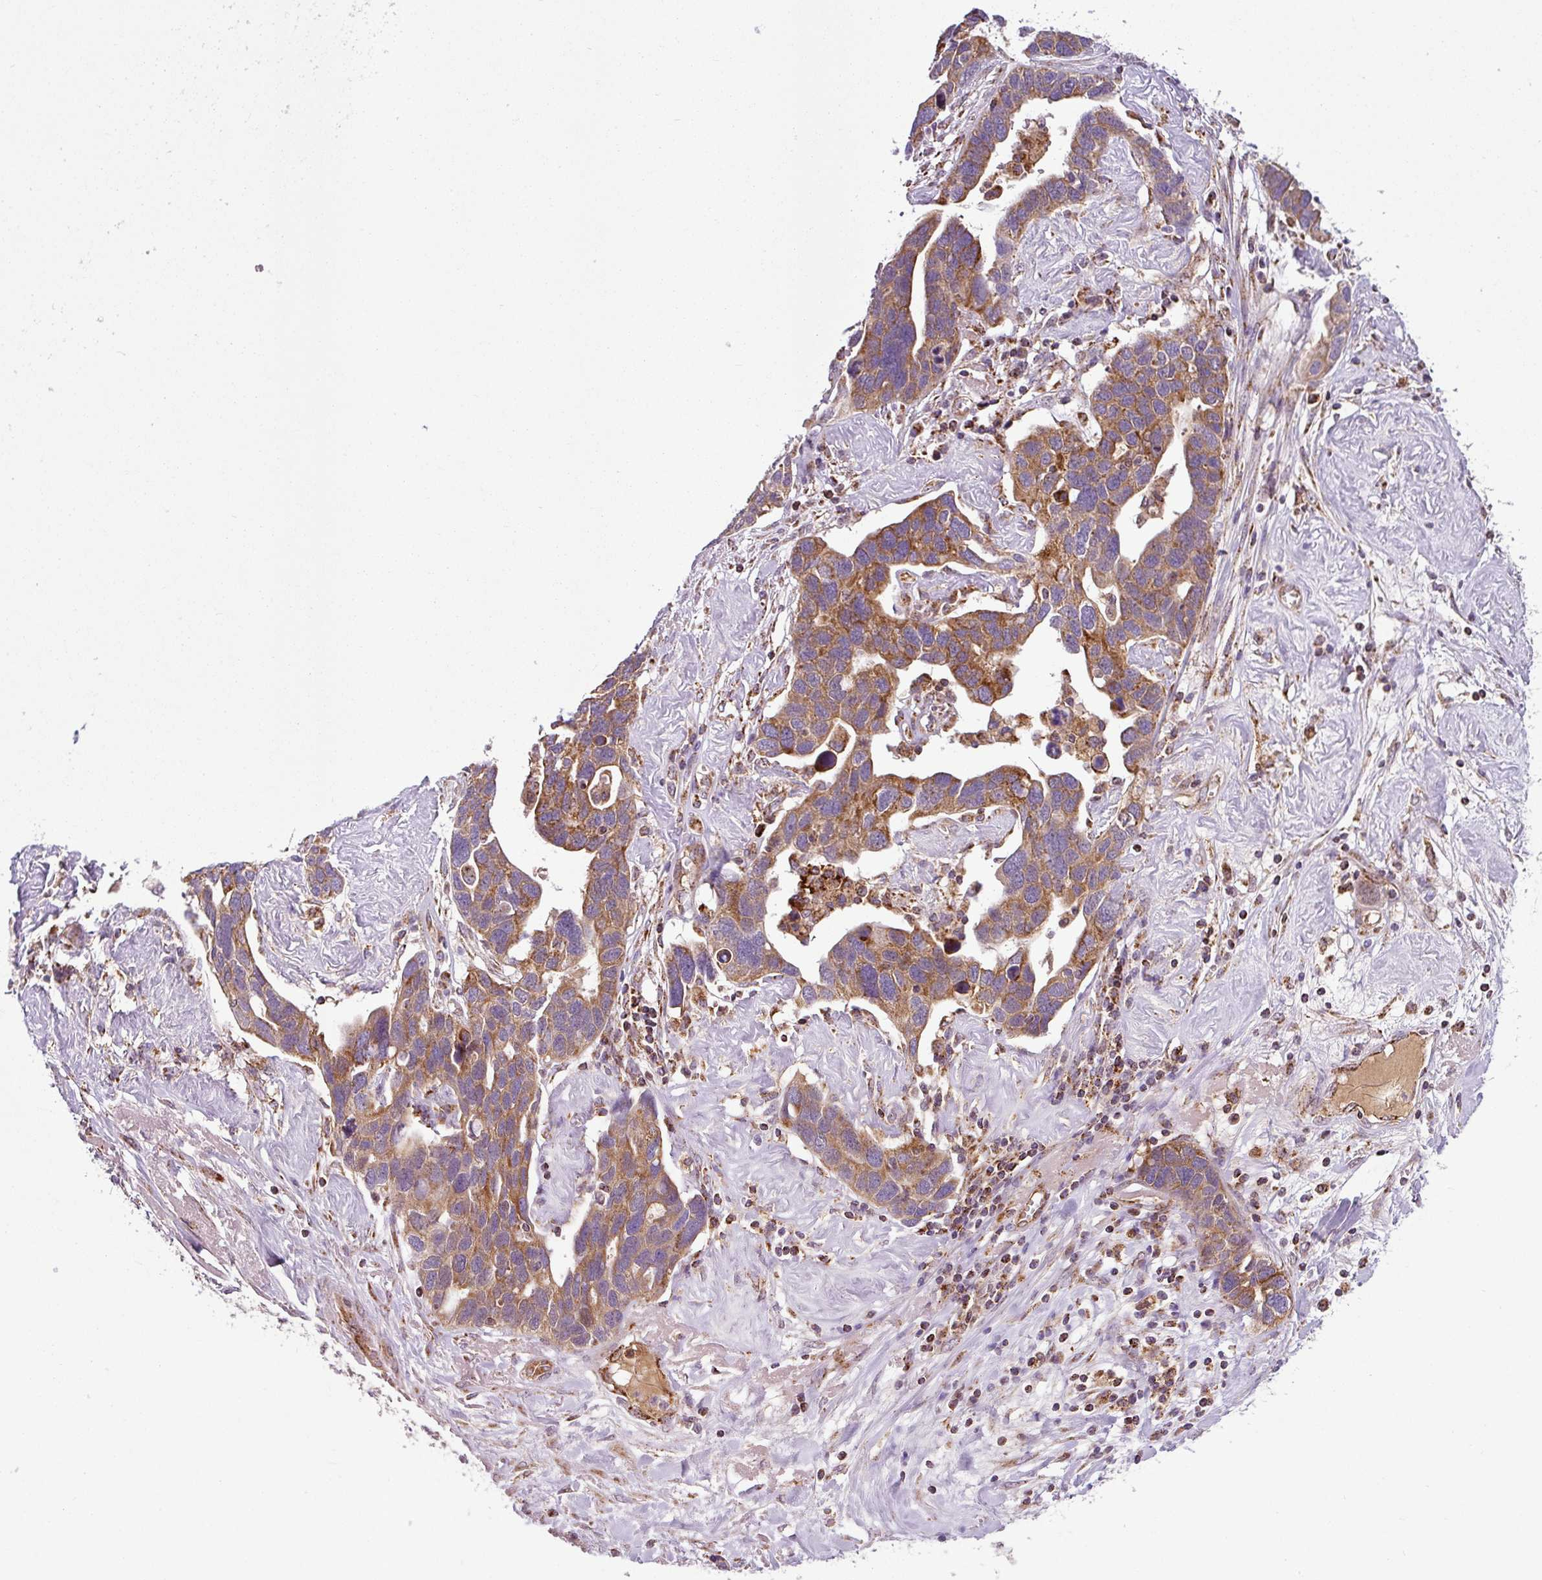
{"staining": {"intensity": "moderate", "quantity": ">75%", "location": "cytoplasmic/membranous"}, "tissue": "ovarian cancer", "cell_type": "Tumor cells", "image_type": "cancer", "snomed": [{"axis": "morphology", "description": "Cystadenocarcinoma, serous, NOS"}, {"axis": "topography", "description": "Ovary"}], "caption": "Protein expression by immunohistochemistry displays moderate cytoplasmic/membranous positivity in about >75% of tumor cells in ovarian cancer. Ihc stains the protein in brown and the nuclei are stained blue.", "gene": "PRELID3B", "patient": {"sex": "female", "age": 54}}